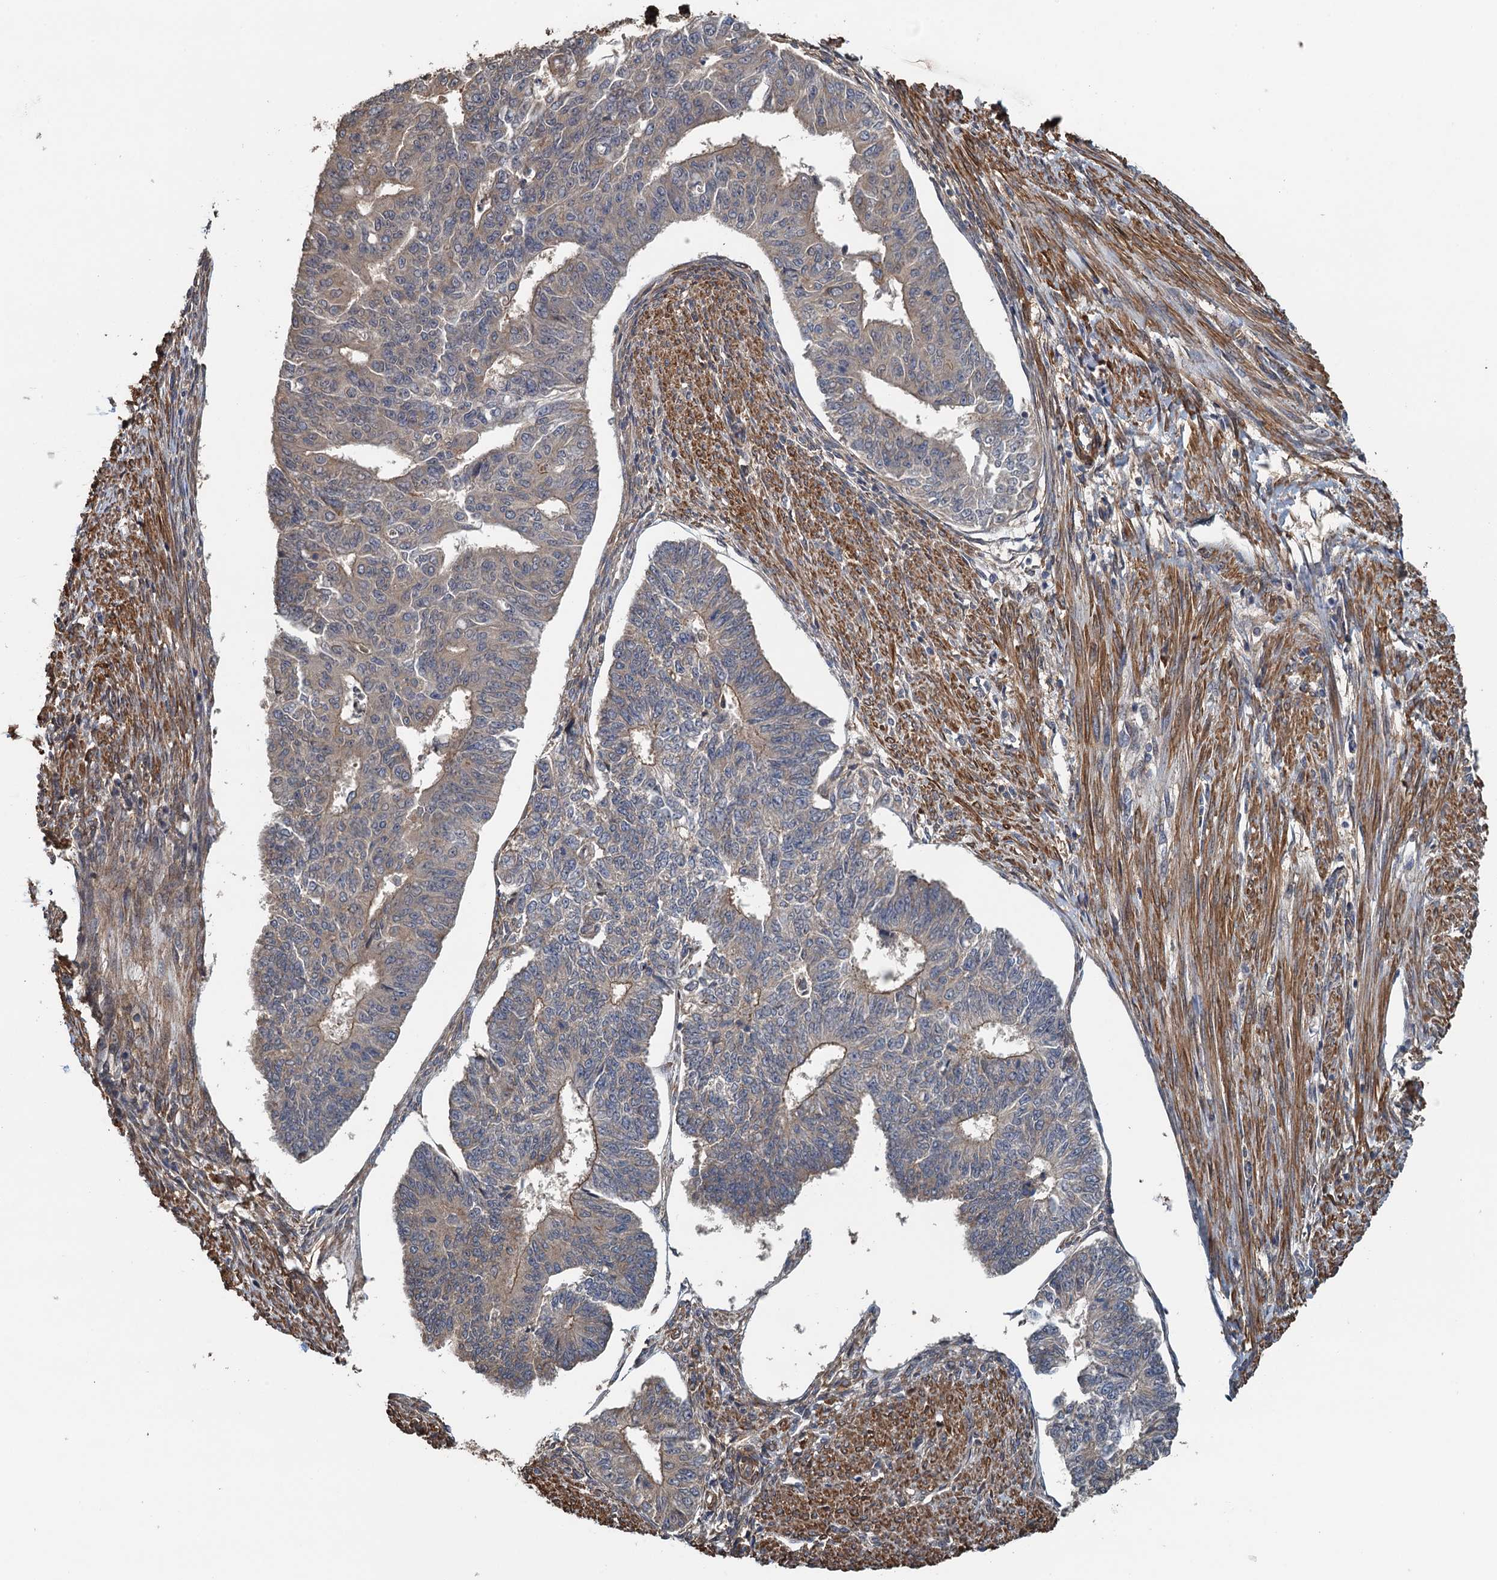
{"staining": {"intensity": "weak", "quantity": "<25%", "location": "cytoplasmic/membranous"}, "tissue": "endometrial cancer", "cell_type": "Tumor cells", "image_type": "cancer", "snomed": [{"axis": "morphology", "description": "Adenocarcinoma, NOS"}, {"axis": "topography", "description": "Endometrium"}], "caption": "Endometrial adenocarcinoma stained for a protein using immunohistochemistry (IHC) exhibits no positivity tumor cells.", "gene": "MEAK7", "patient": {"sex": "female", "age": 32}}